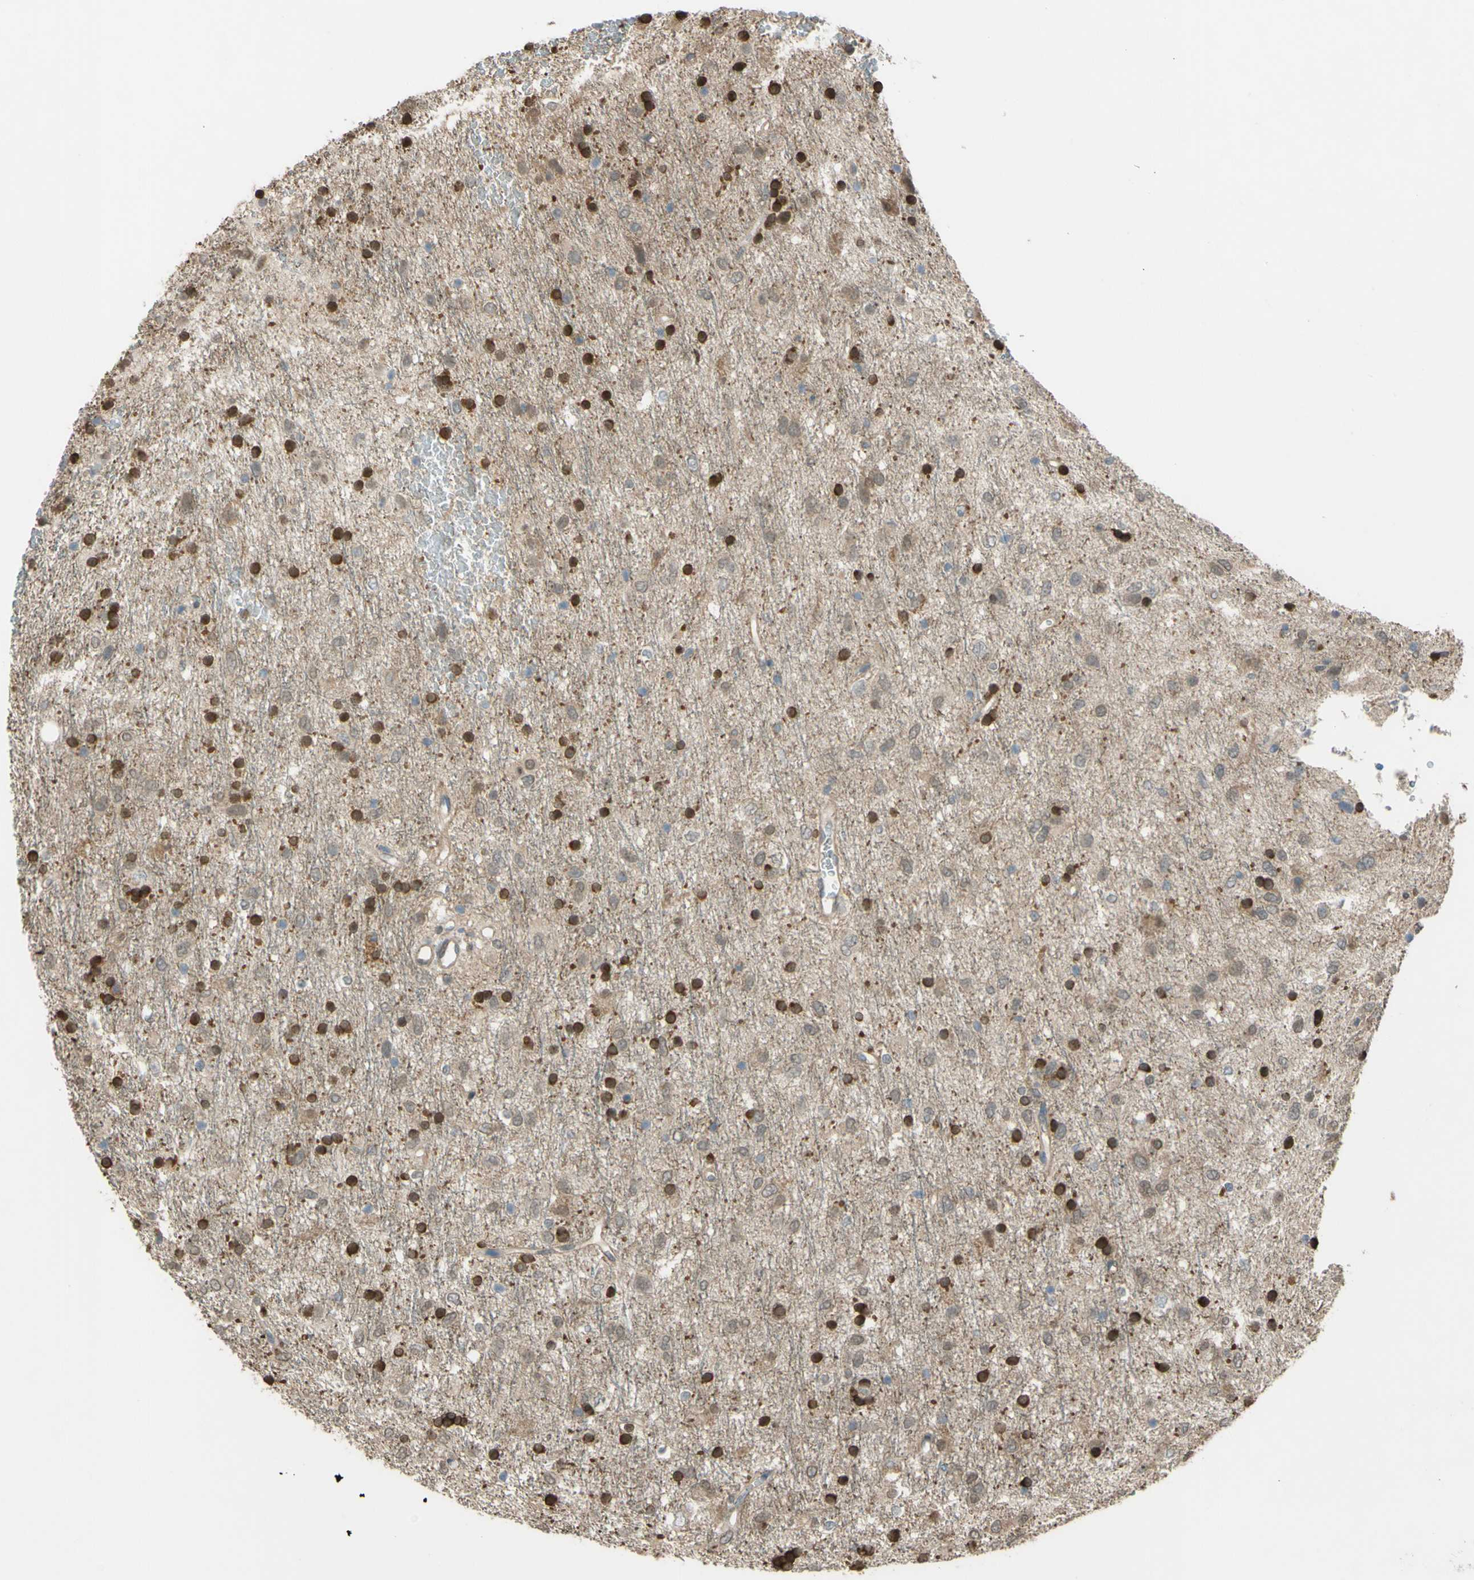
{"staining": {"intensity": "weak", "quantity": "25%-75%", "location": "cytoplasmic/membranous"}, "tissue": "glioma", "cell_type": "Tumor cells", "image_type": "cancer", "snomed": [{"axis": "morphology", "description": "Glioma, malignant, Low grade"}, {"axis": "topography", "description": "Brain"}], "caption": "Weak cytoplasmic/membranous expression is appreciated in about 25%-75% of tumor cells in glioma.", "gene": "YWHAQ", "patient": {"sex": "male", "age": 77}}